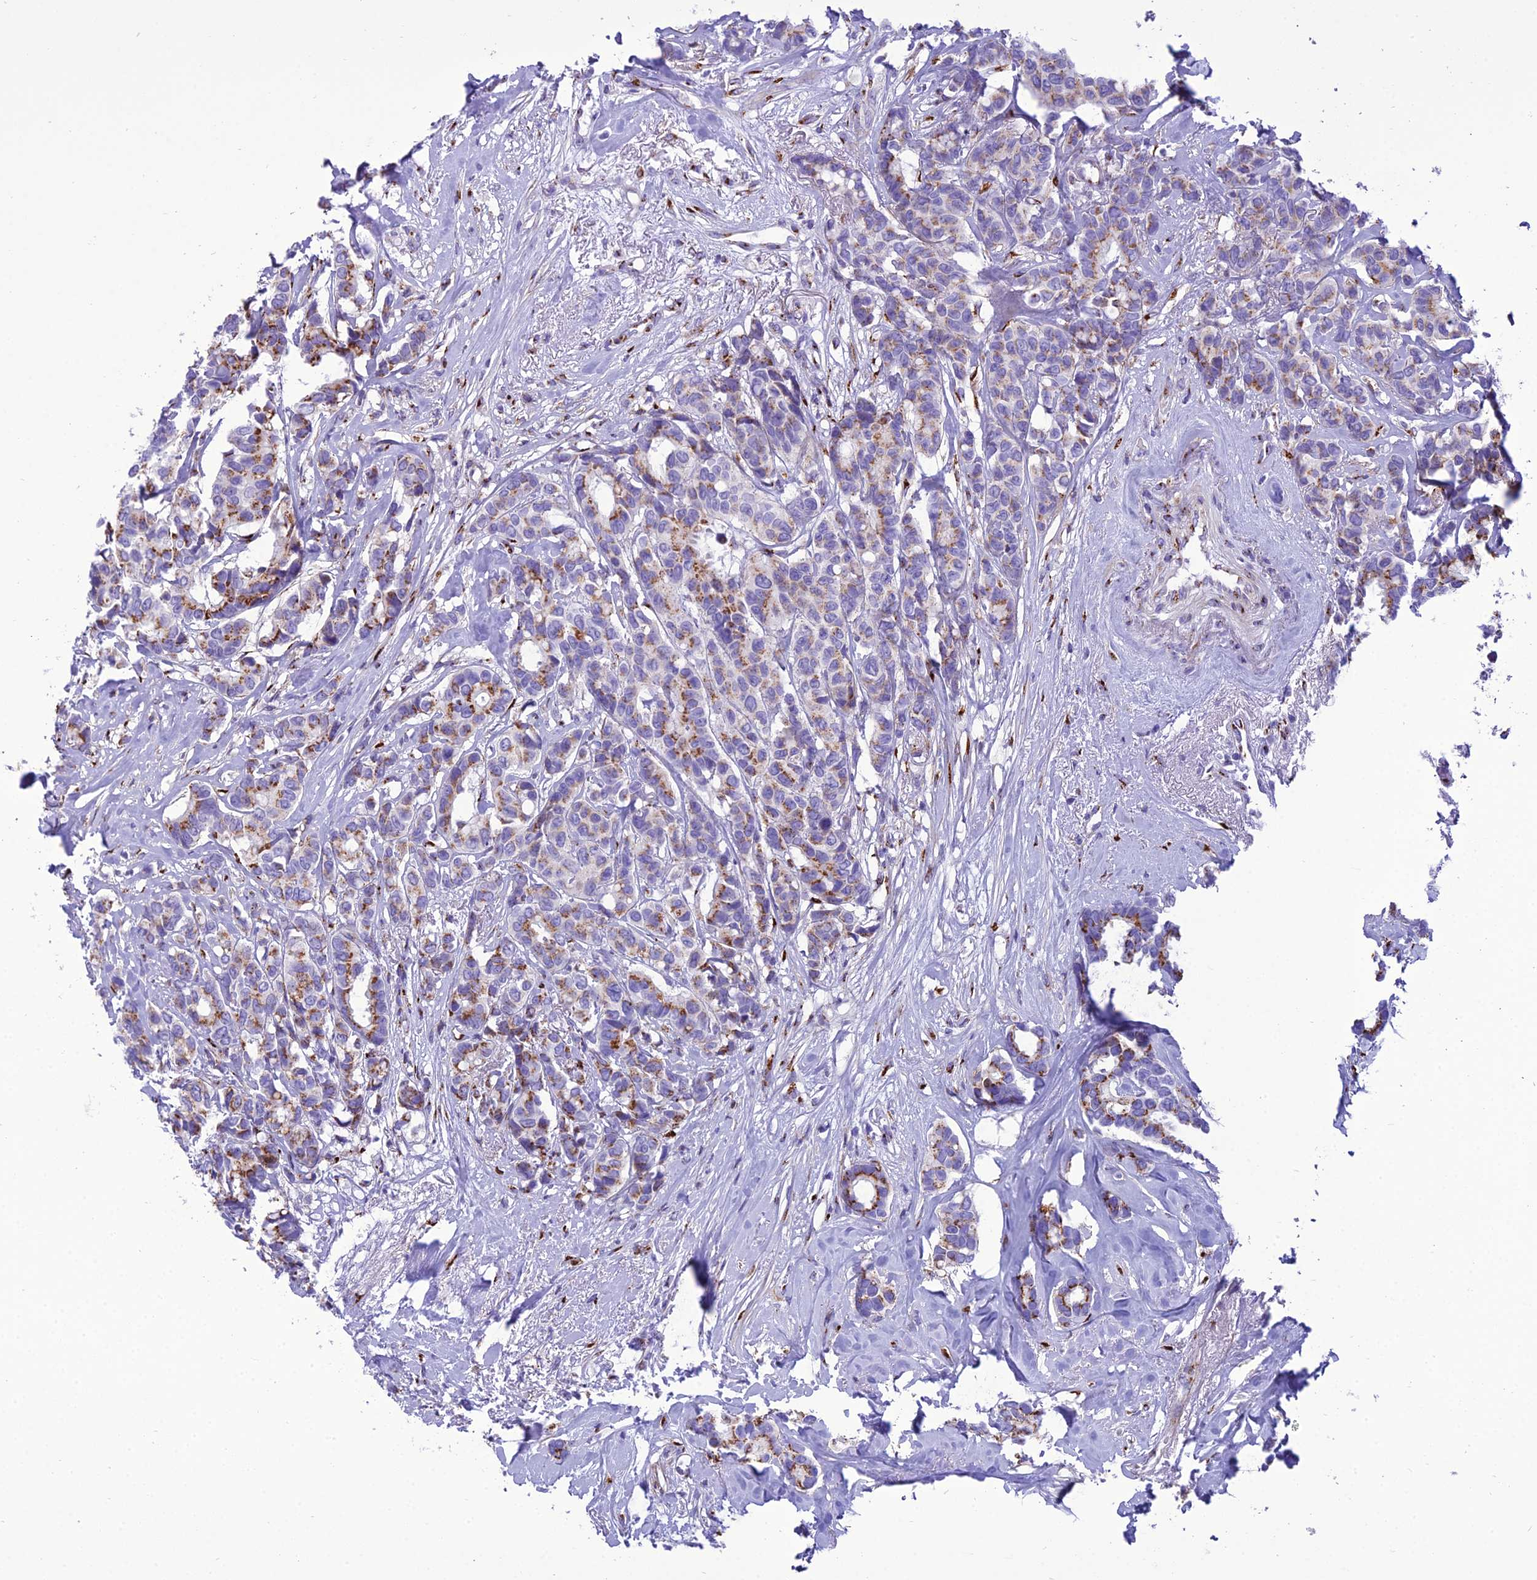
{"staining": {"intensity": "moderate", "quantity": ">75%", "location": "cytoplasmic/membranous"}, "tissue": "breast cancer", "cell_type": "Tumor cells", "image_type": "cancer", "snomed": [{"axis": "morphology", "description": "Duct carcinoma"}, {"axis": "topography", "description": "Breast"}], "caption": "Breast cancer (intraductal carcinoma) stained with DAB immunohistochemistry exhibits medium levels of moderate cytoplasmic/membranous staining in about >75% of tumor cells.", "gene": "GOLM2", "patient": {"sex": "female", "age": 87}}